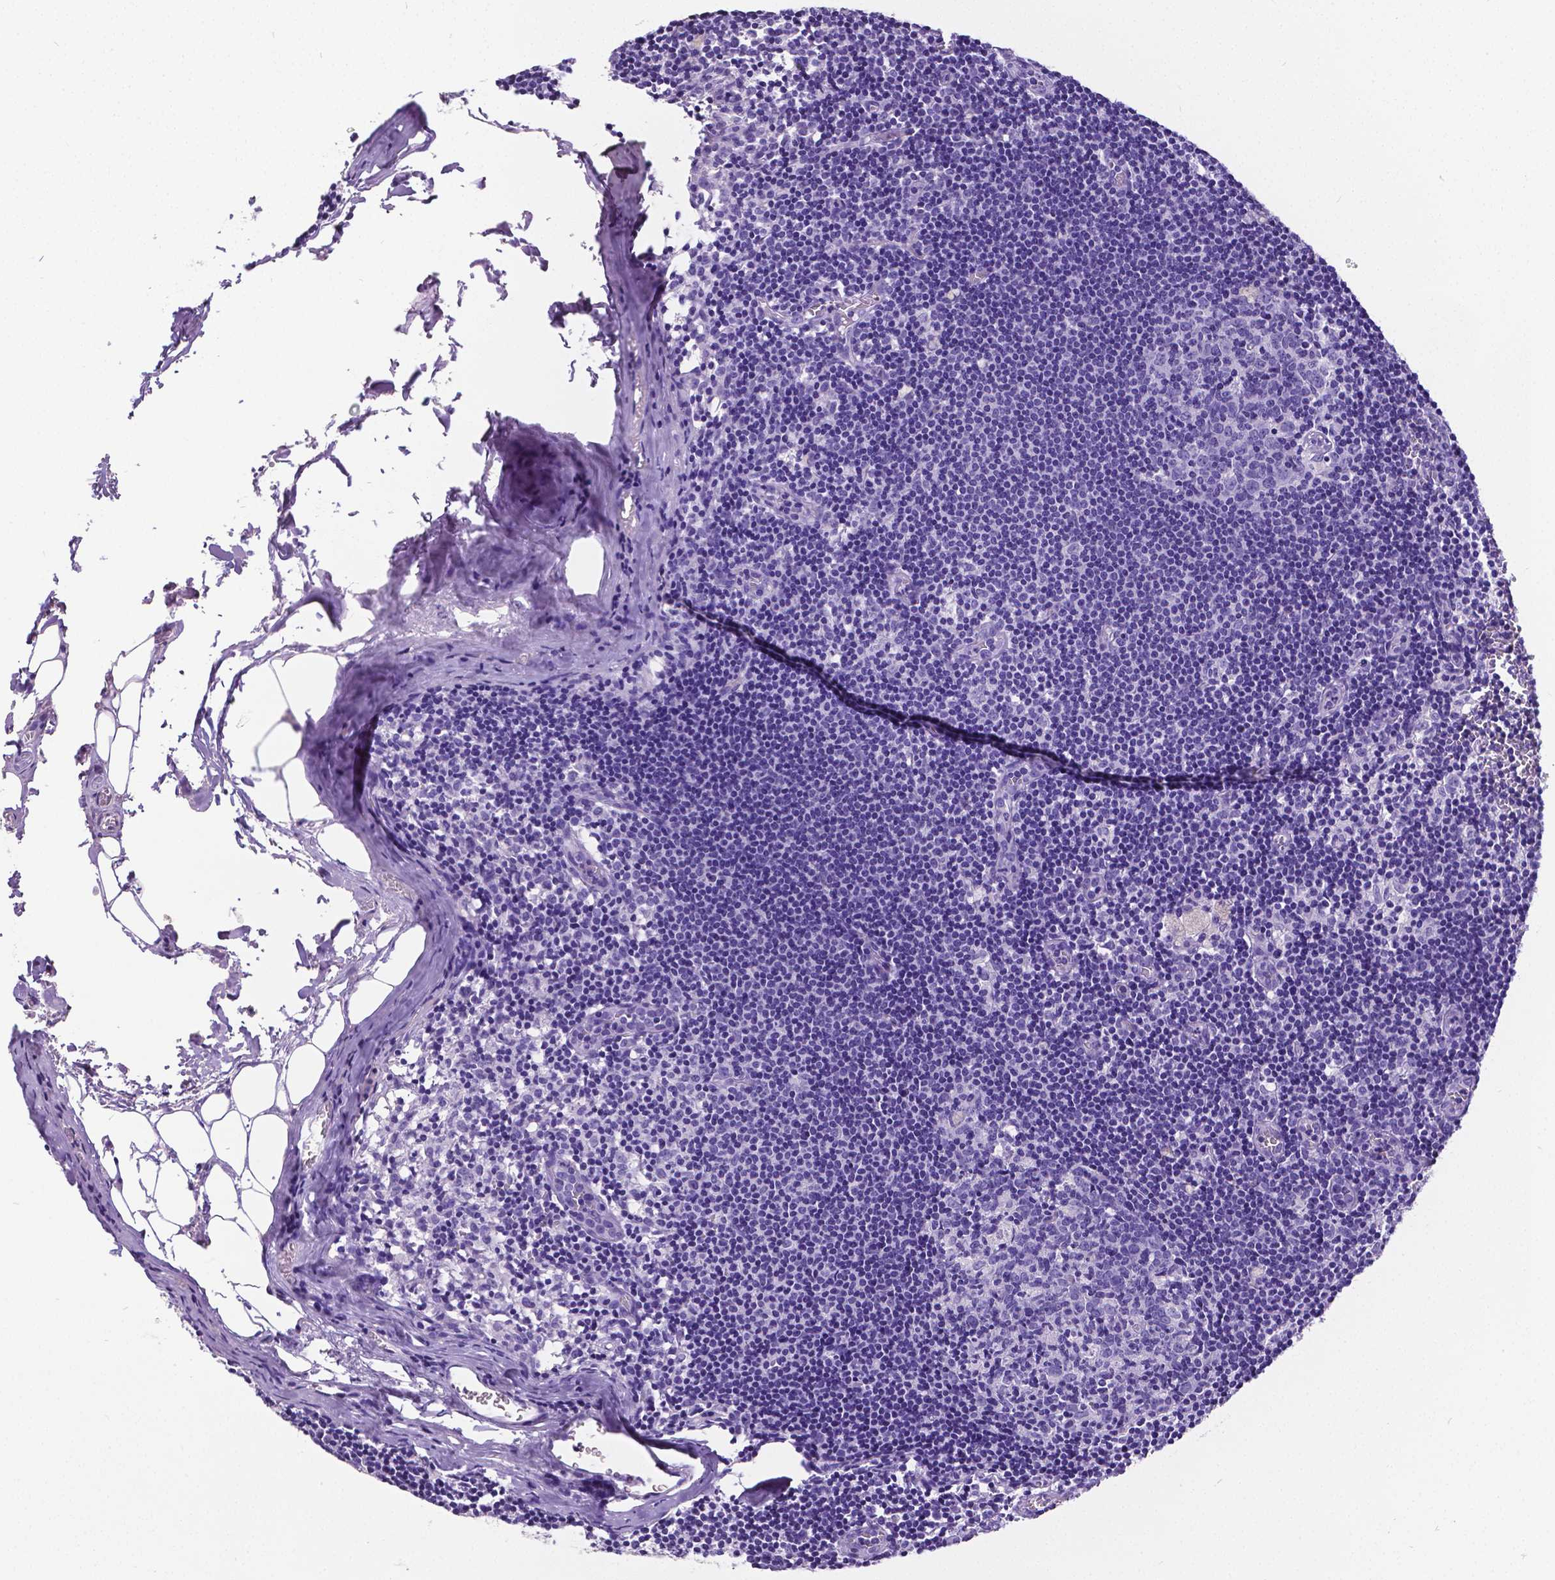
{"staining": {"intensity": "negative", "quantity": "none", "location": "none"}, "tissue": "lymph node", "cell_type": "Germinal center cells", "image_type": "normal", "snomed": [{"axis": "morphology", "description": "Normal tissue, NOS"}, {"axis": "topography", "description": "Lymph node"}], "caption": "An immunohistochemistry (IHC) micrograph of benign lymph node is shown. There is no staining in germinal center cells of lymph node.", "gene": "SATB2", "patient": {"sex": "female", "age": 52}}